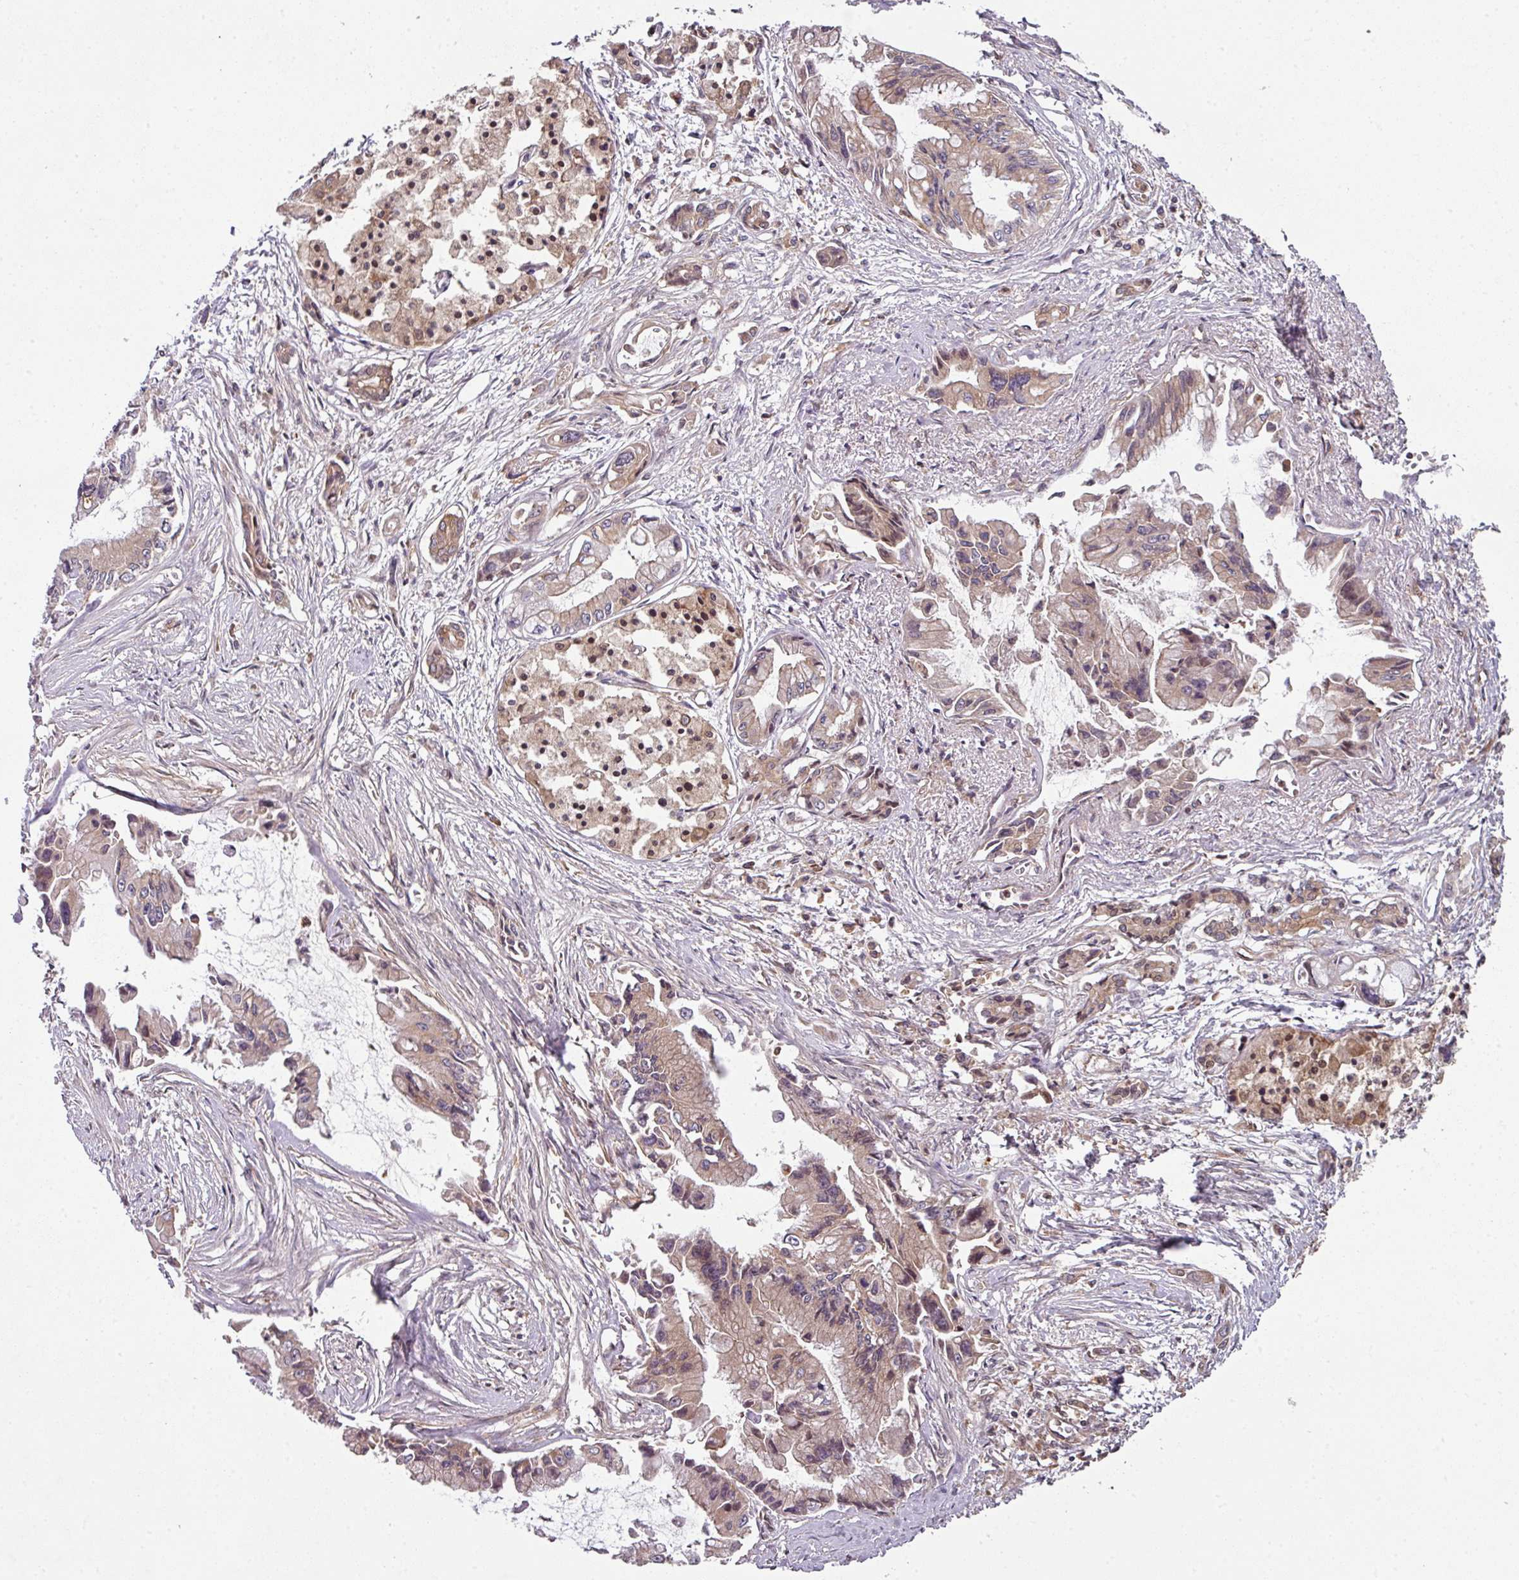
{"staining": {"intensity": "weak", "quantity": "25%-75%", "location": "cytoplasmic/membranous"}, "tissue": "pancreatic cancer", "cell_type": "Tumor cells", "image_type": "cancer", "snomed": [{"axis": "morphology", "description": "Adenocarcinoma, NOS"}, {"axis": "topography", "description": "Pancreas"}], "caption": "A low amount of weak cytoplasmic/membranous positivity is seen in approximately 25%-75% of tumor cells in pancreatic cancer tissue. Using DAB (3,3'-diaminobenzidine) (brown) and hematoxylin (blue) stains, captured at high magnification using brightfield microscopy.", "gene": "CAMLG", "patient": {"sex": "male", "age": 84}}